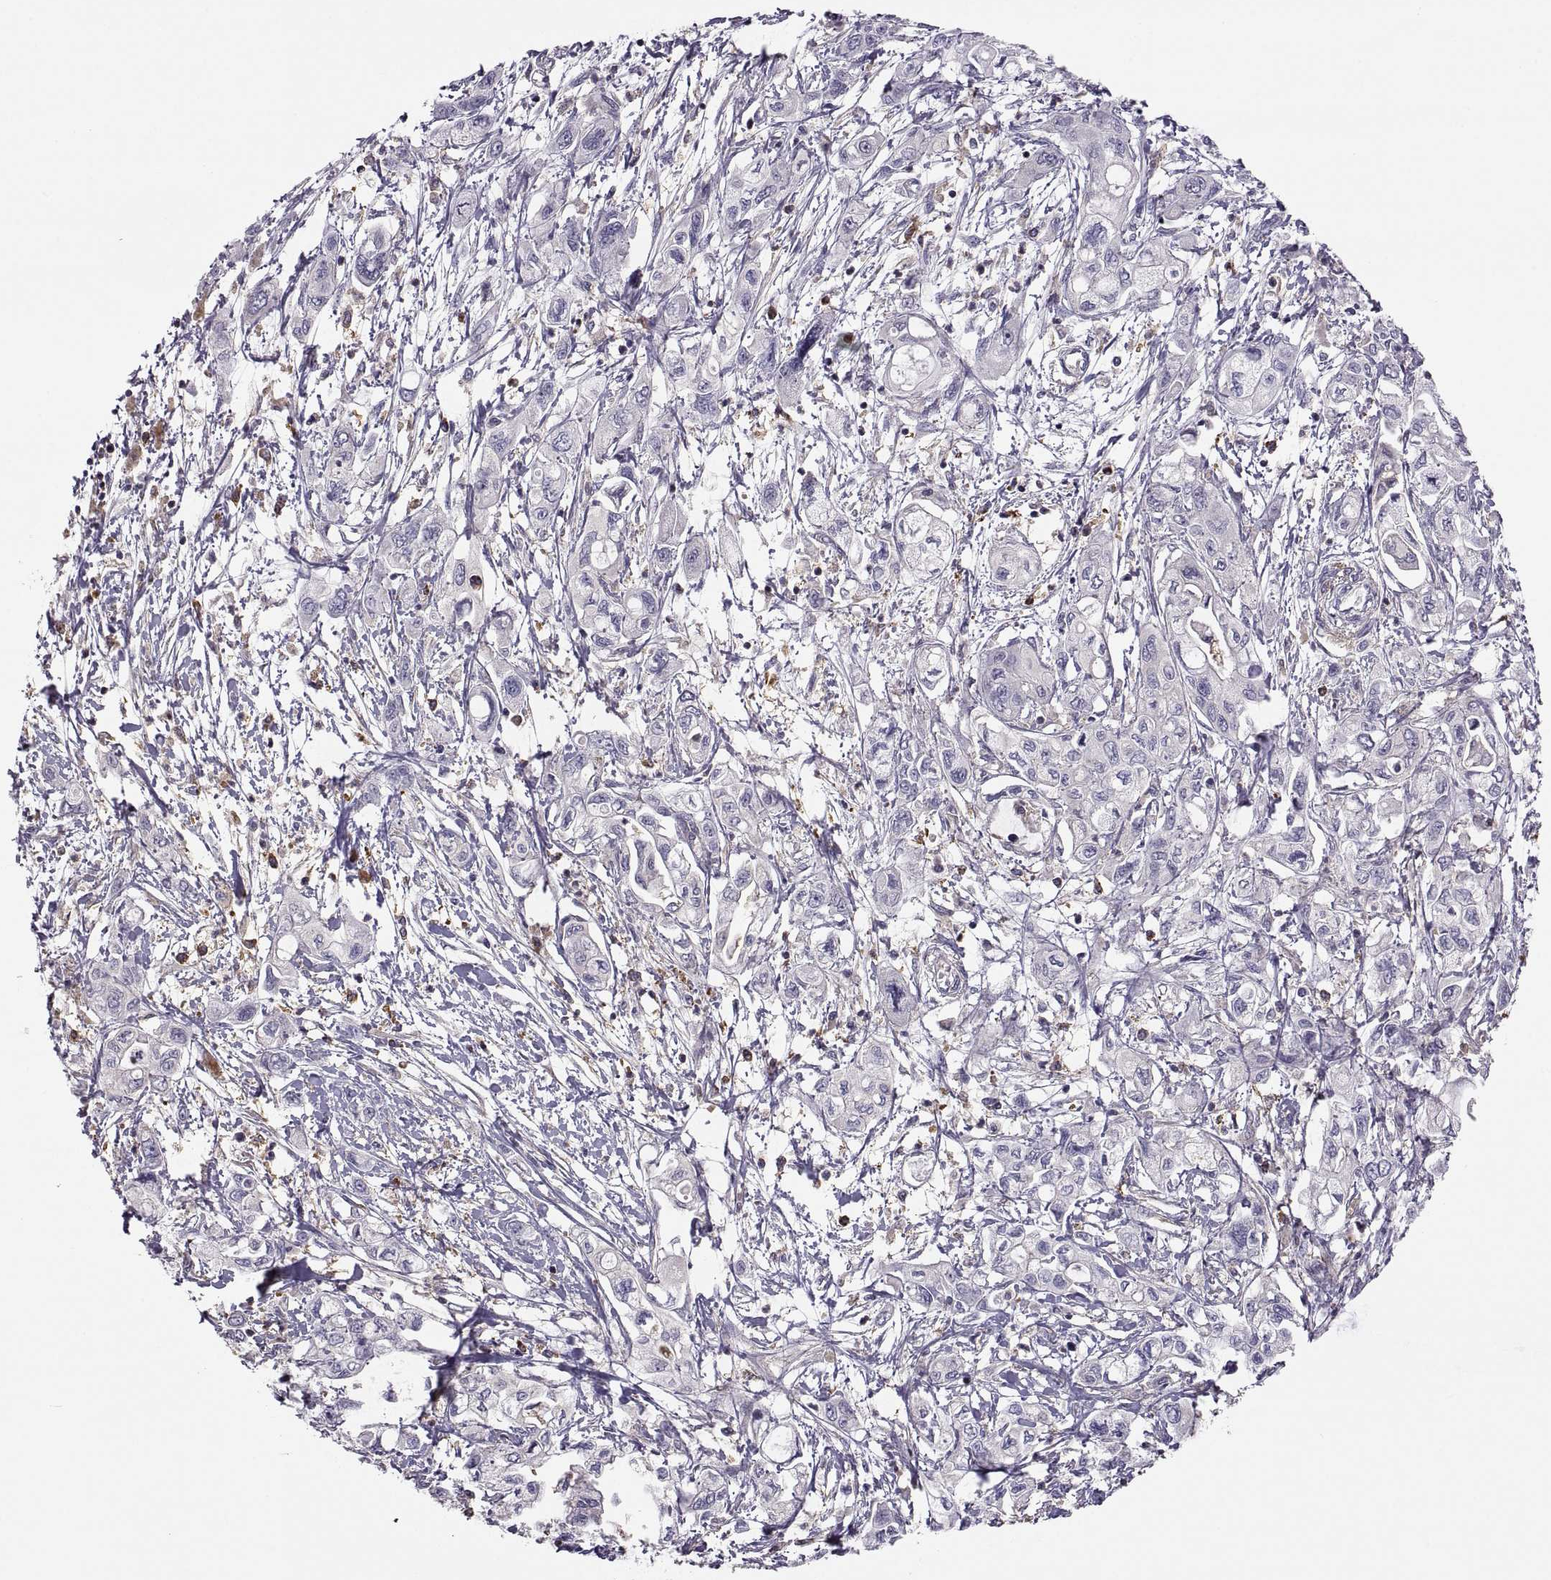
{"staining": {"intensity": "strong", "quantity": "<25%", "location": "cytoplasmic/membranous"}, "tissue": "pancreatic cancer", "cell_type": "Tumor cells", "image_type": "cancer", "snomed": [{"axis": "morphology", "description": "Adenocarcinoma, NOS"}, {"axis": "topography", "description": "Pancreas"}], "caption": "Immunohistochemistry (IHC) (DAB) staining of pancreatic cancer displays strong cytoplasmic/membranous protein expression in approximately <25% of tumor cells.", "gene": "SPATA32", "patient": {"sex": "male", "age": 54}}